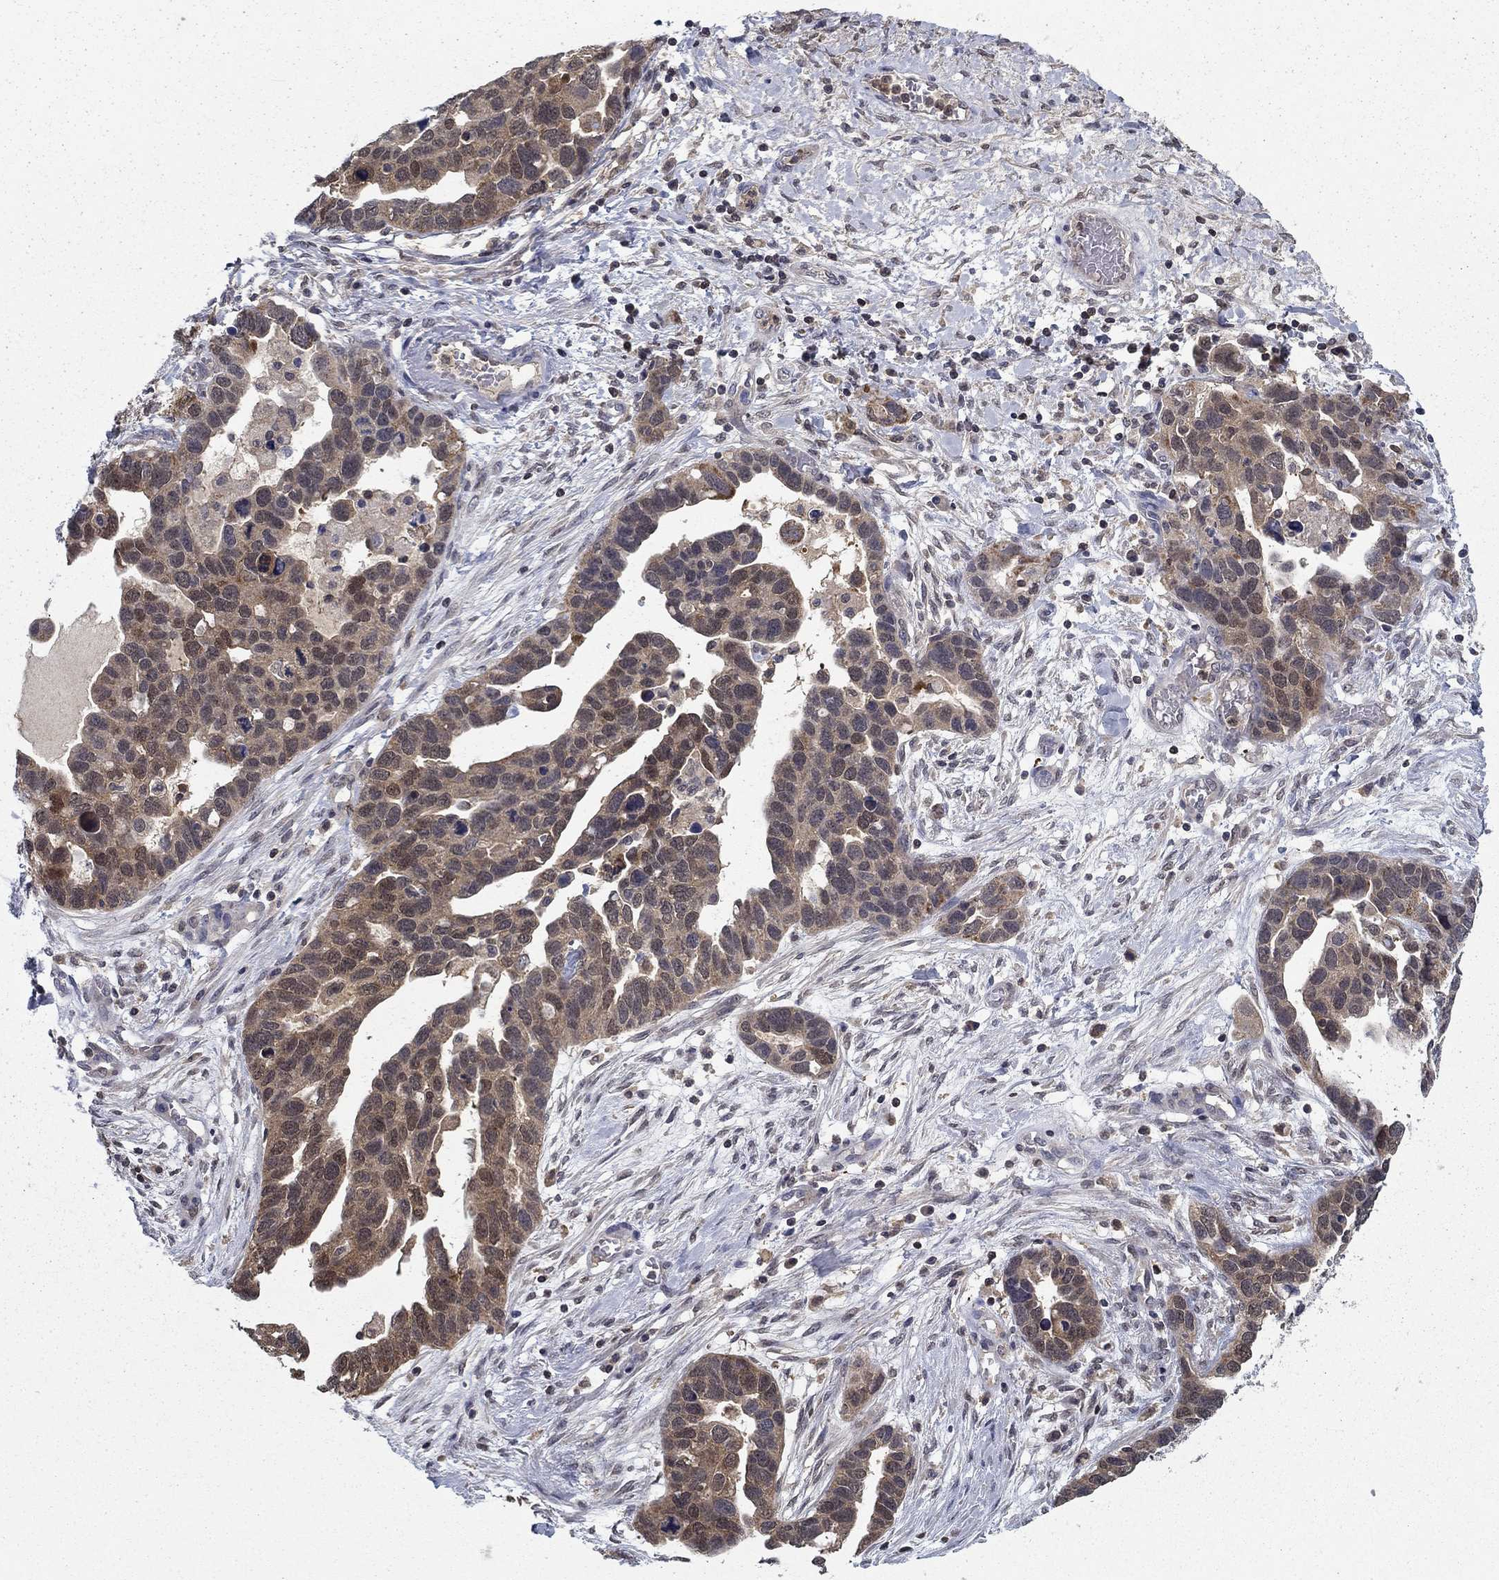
{"staining": {"intensity": "weak", "quantity": "25%-75%", "location": "cytoplasmic/membranous"}, "tissue": "ovarian cancer", "cell_type": "Tumor cells", "image_type": "cancer", "snomed": [{"axis": "morphology", "description": "Cystadenocarcinoma, serous, NOS"}, {"axis": "topography", "description": "Ovary"}], "caption": "This is a photomicrograph of immunohistochemistry staining of ovarian cancer (serous cystadenocarcinoma), which shows weak positivity in the cytoplasmic/membranous of tumor cells.", "gene": "NIT2", "patient": {"sex": "female", "age": 54}}